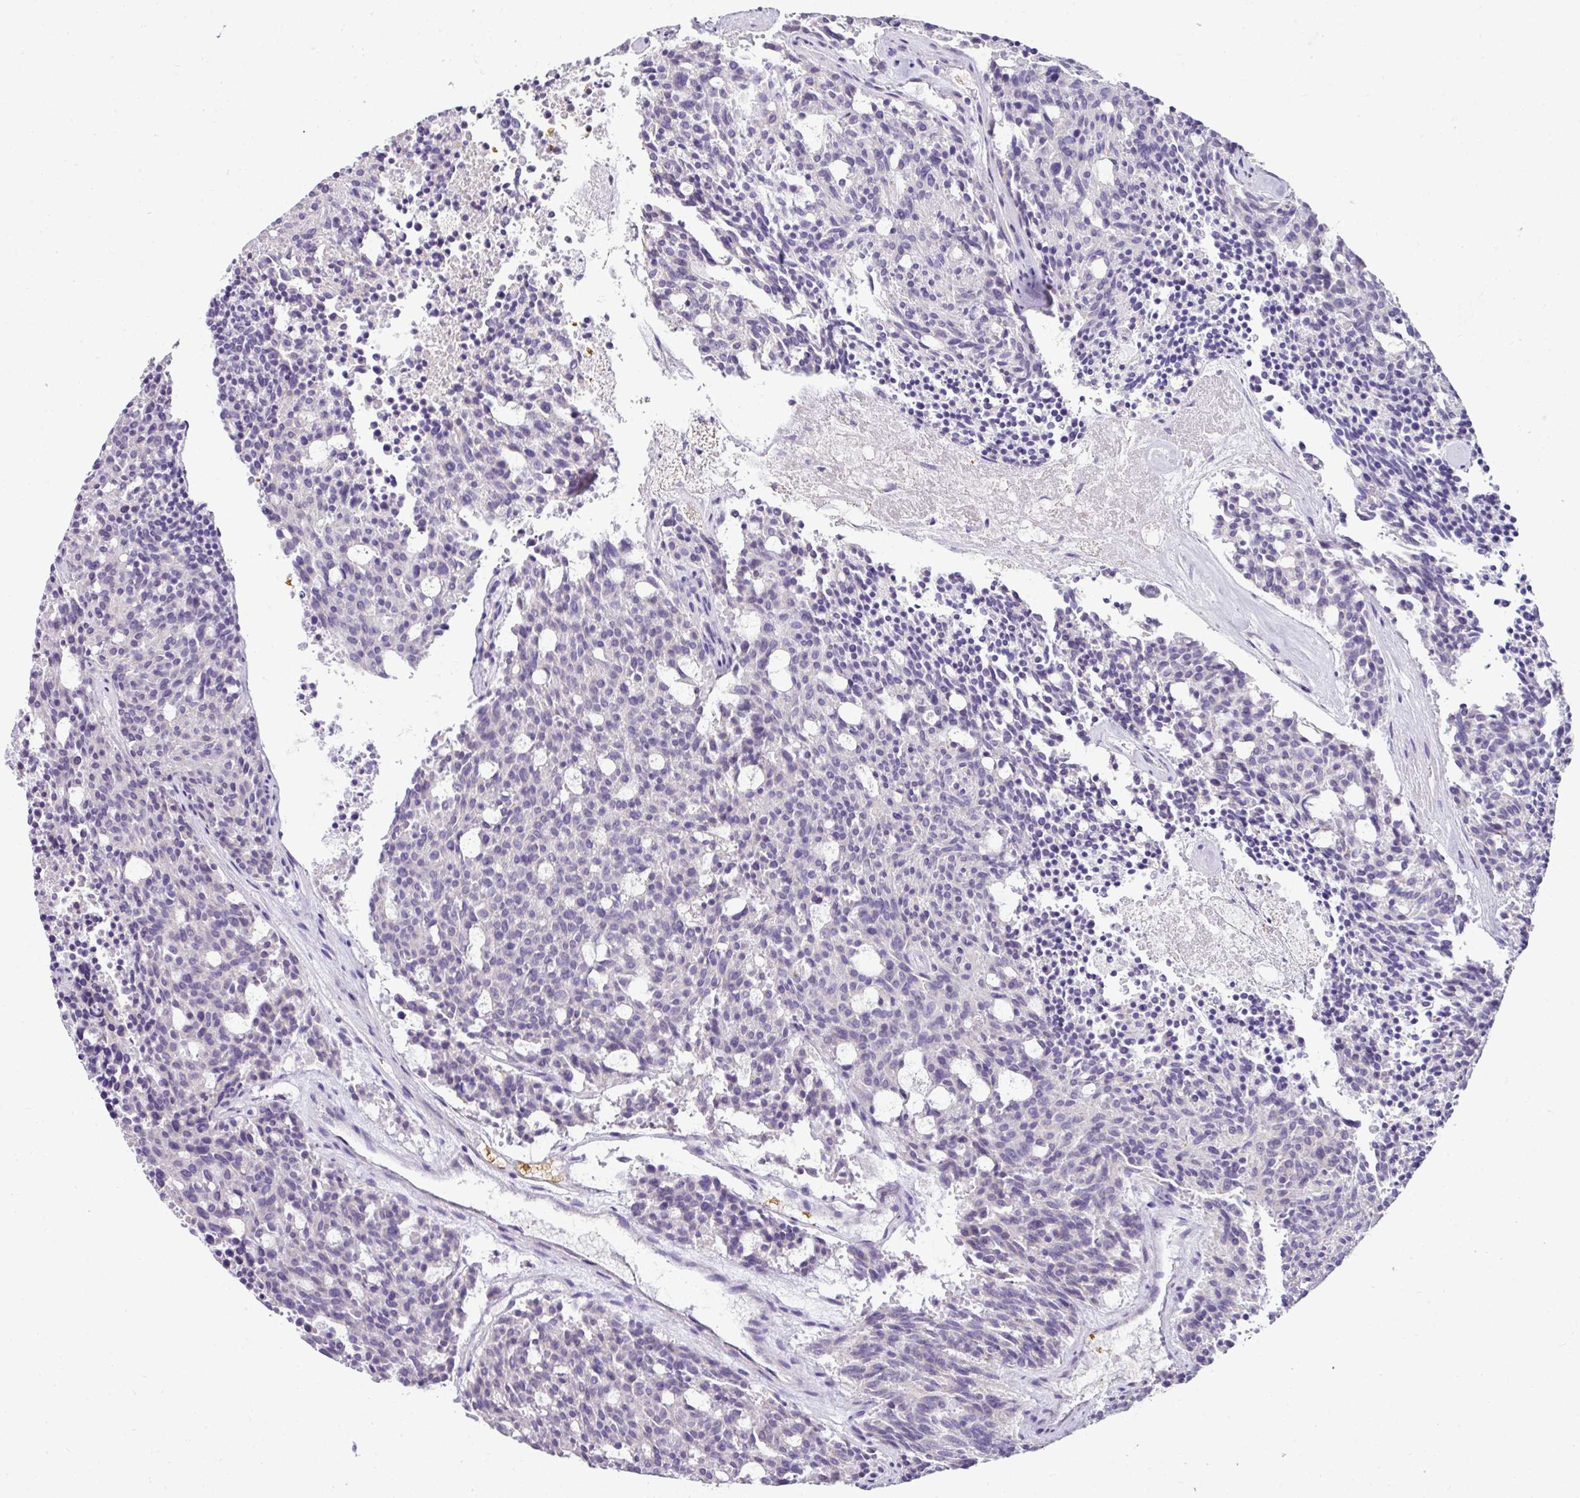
{"staining": {"intensity": "negative", "quantity": "none", "location": "none"}, "tissue": "carcinoid", "cell_type": "Tumor cells", "image_type": "cancer", "snomed": [{"axis": "morphology", "description": "Carcinoid, malignant, NOS"}, {"axis": "topography", "description": "Pancreas"}], "caption": "Immunohistochemical staining of human carcinoid (malignant) exhibits no significant expression in tumor cells.", "gene": "NAPSA", "patient": {"sex": "female", "age": 54}}